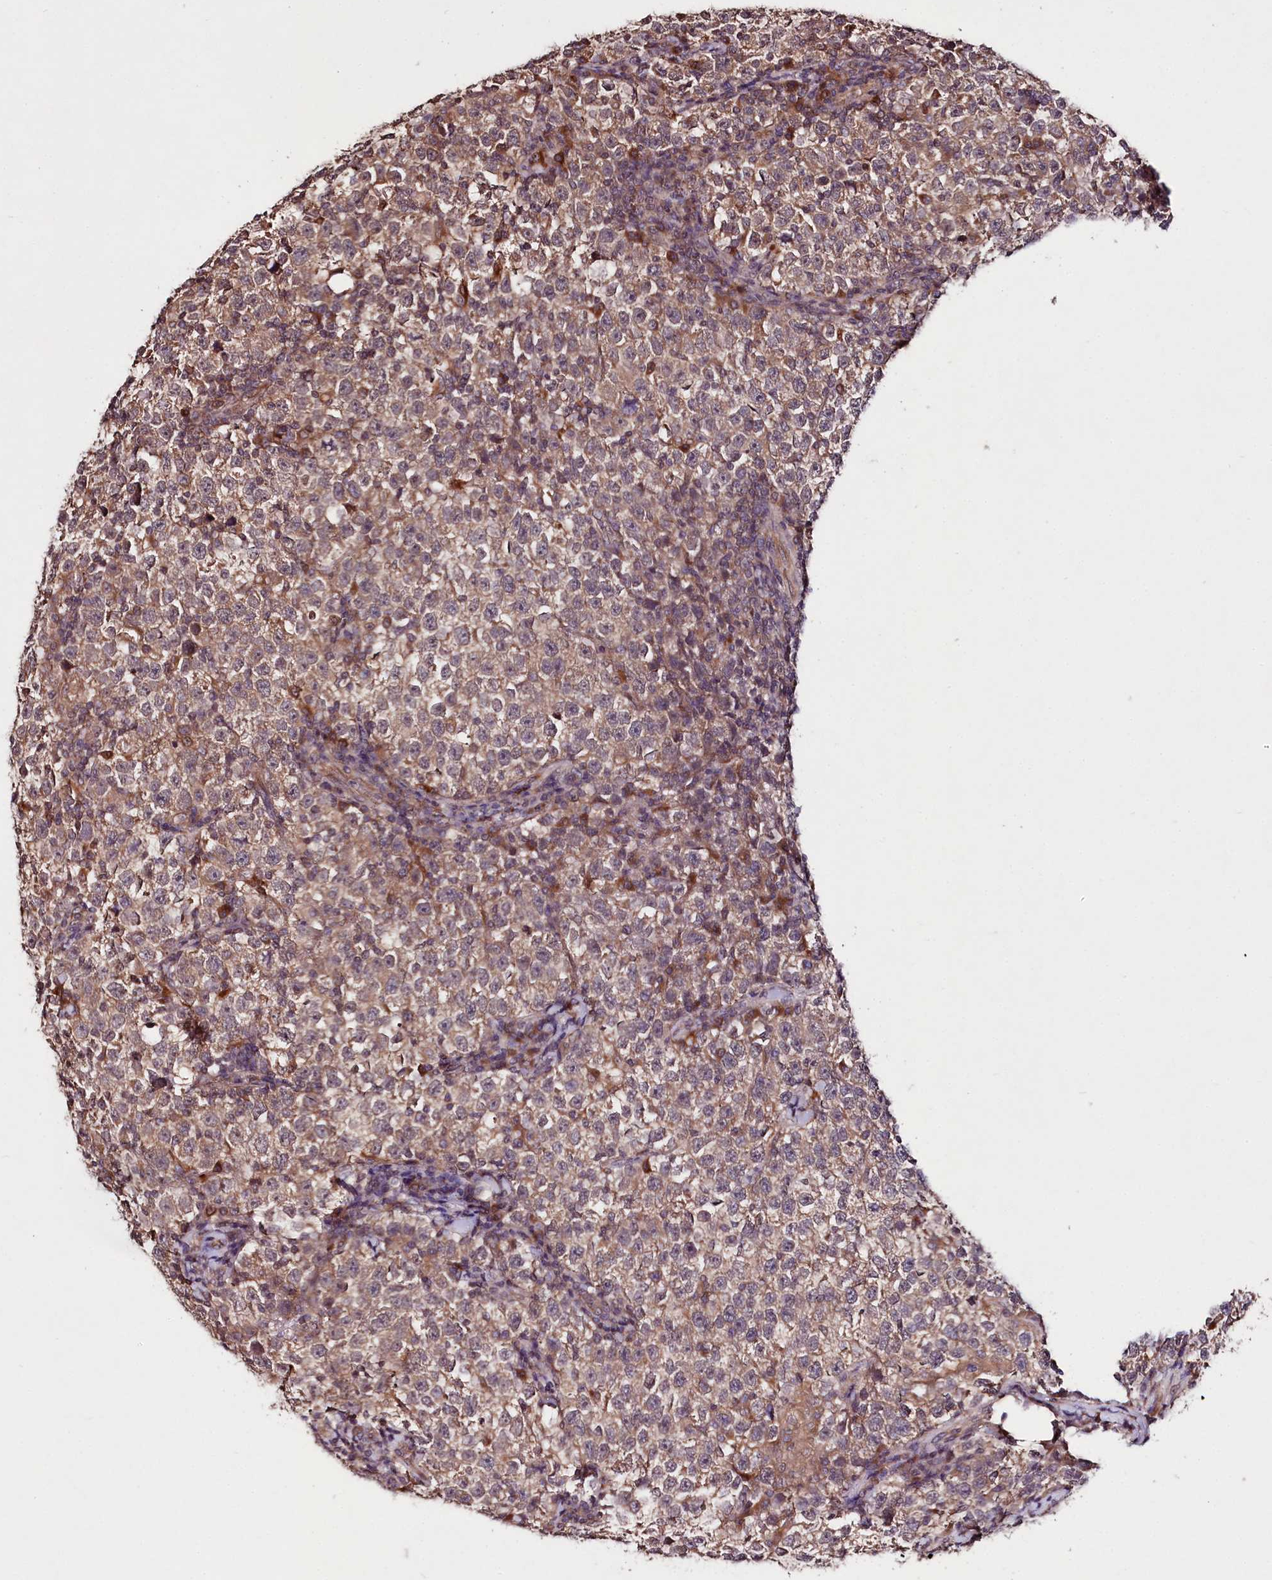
{"staining": {"intensity": "moderate", "quantity": ">75%", "location": "cytoplasmic/membranous"}, "tissue": "testis cancer", "cell_type": "Tumor cells", "image_type": "cancer", "snomed": [{"axis": "morphology", "description": "Normal tissue, NOS"}, {"axis": "morphology", "description": "Seminoma, NOS"}, {"axis": "topography", "description": "Testis"}], "caption": "An IHC histopathology image of neoplastic tissue is shown. Protein staining in brown labels moderate cytoplasmic/membranous positivity in testis seminoma within tumor cells.", "gene": "TNPO3", "patient": {"sex": "male", "age": 43}}